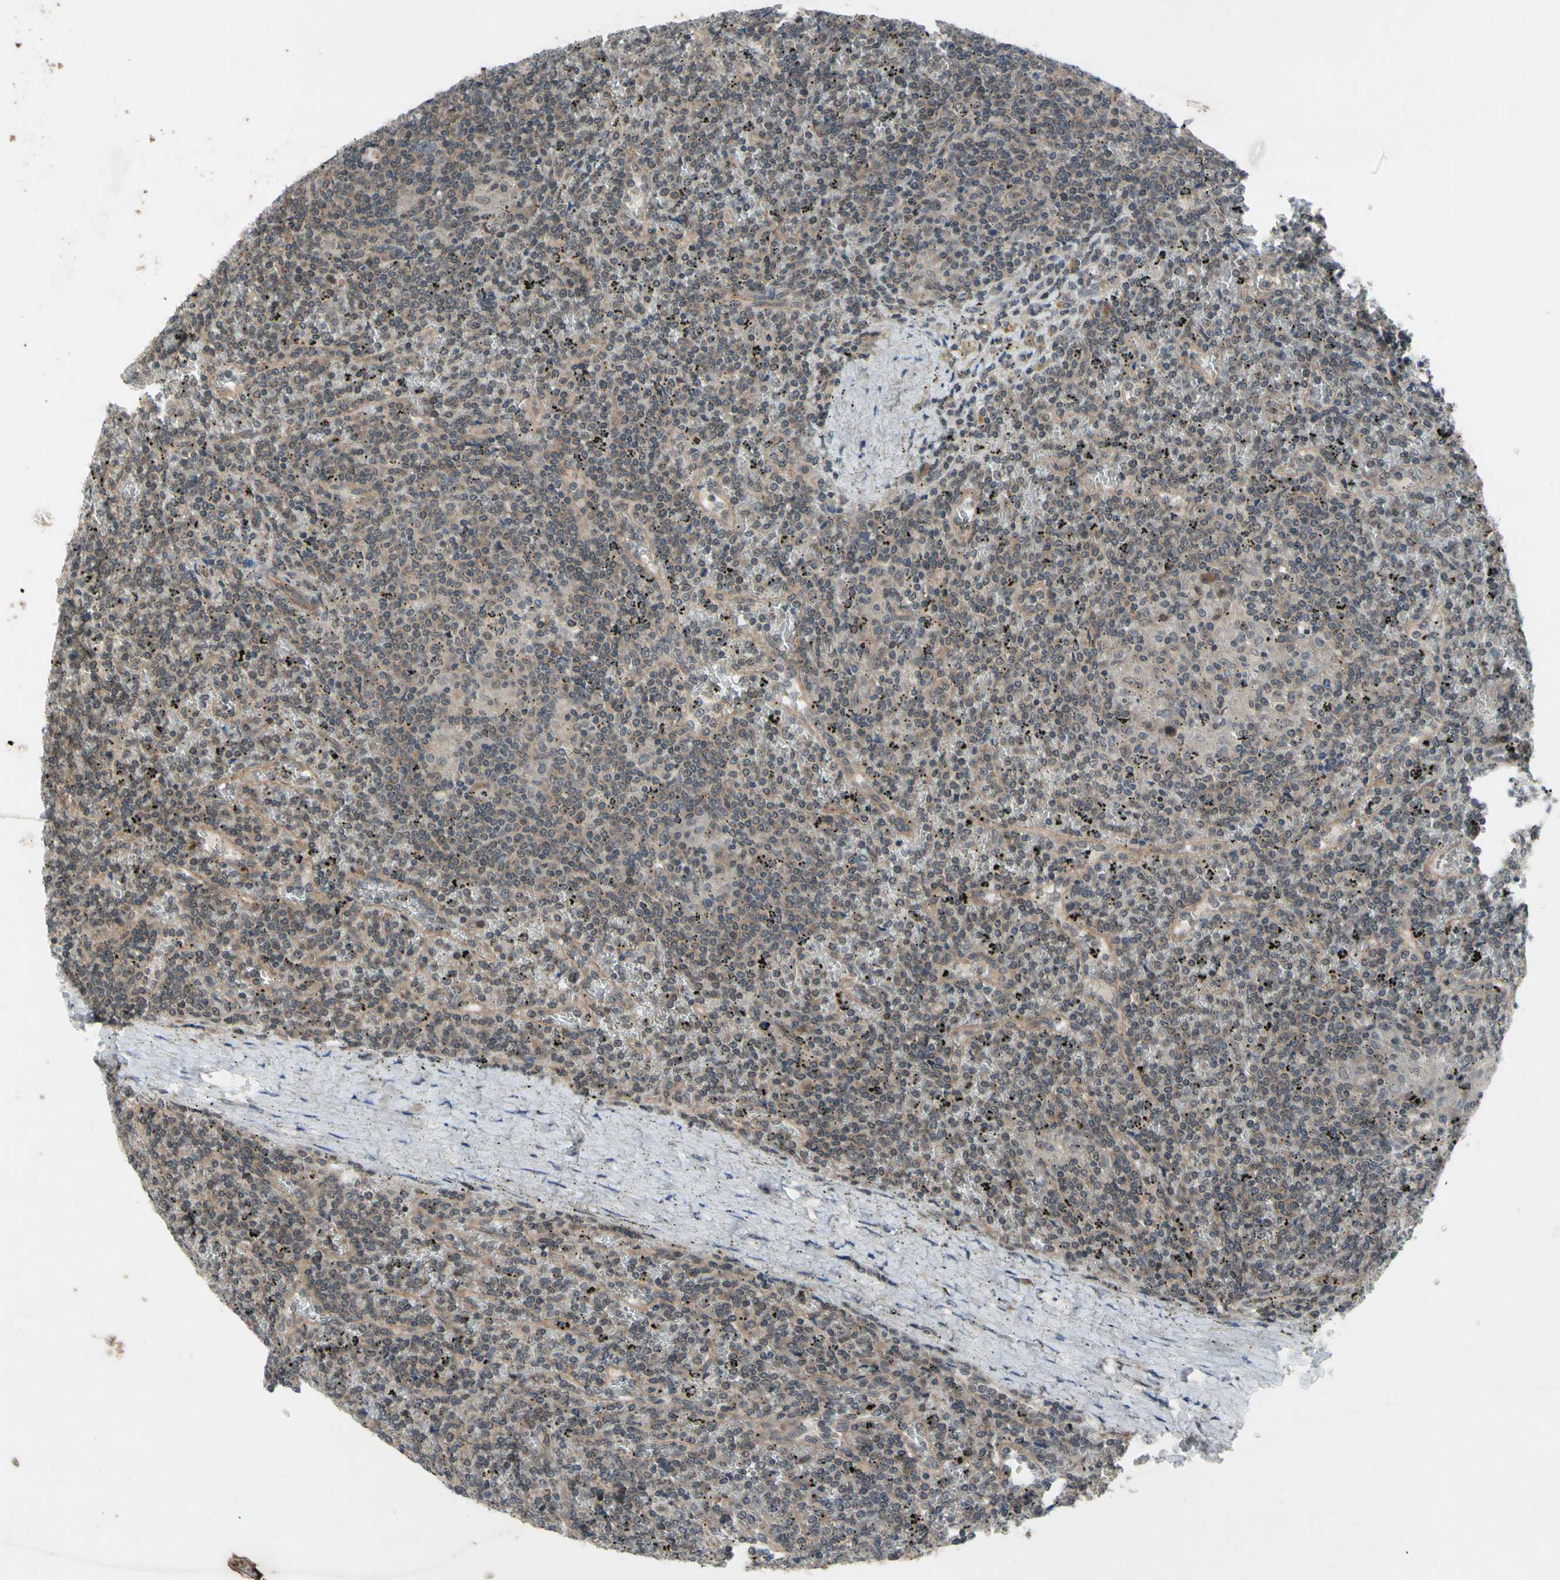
{"staining": {"intensity": "negative", "quantity": "none", "location": "none"}, "tissue": "lymphoma", "cell_type": "Tumor cells", "image_type": "cancer", "snomed": [{"axis": "morphology", "description": "Malignant lymphoma, non-Hodgkin's type, Low grade"}, {"axis": "topography", "description": "Spleen"}], "caption": "Immunohistochemistry histopathology image of human low-grade malignant lymphoma, non-Hodgkin's type stained for a protein (brown), which demonstrates no expression in tumor cells.", "gene": "TRDMT1", "patient": {"sex": "female", "age": 19}}